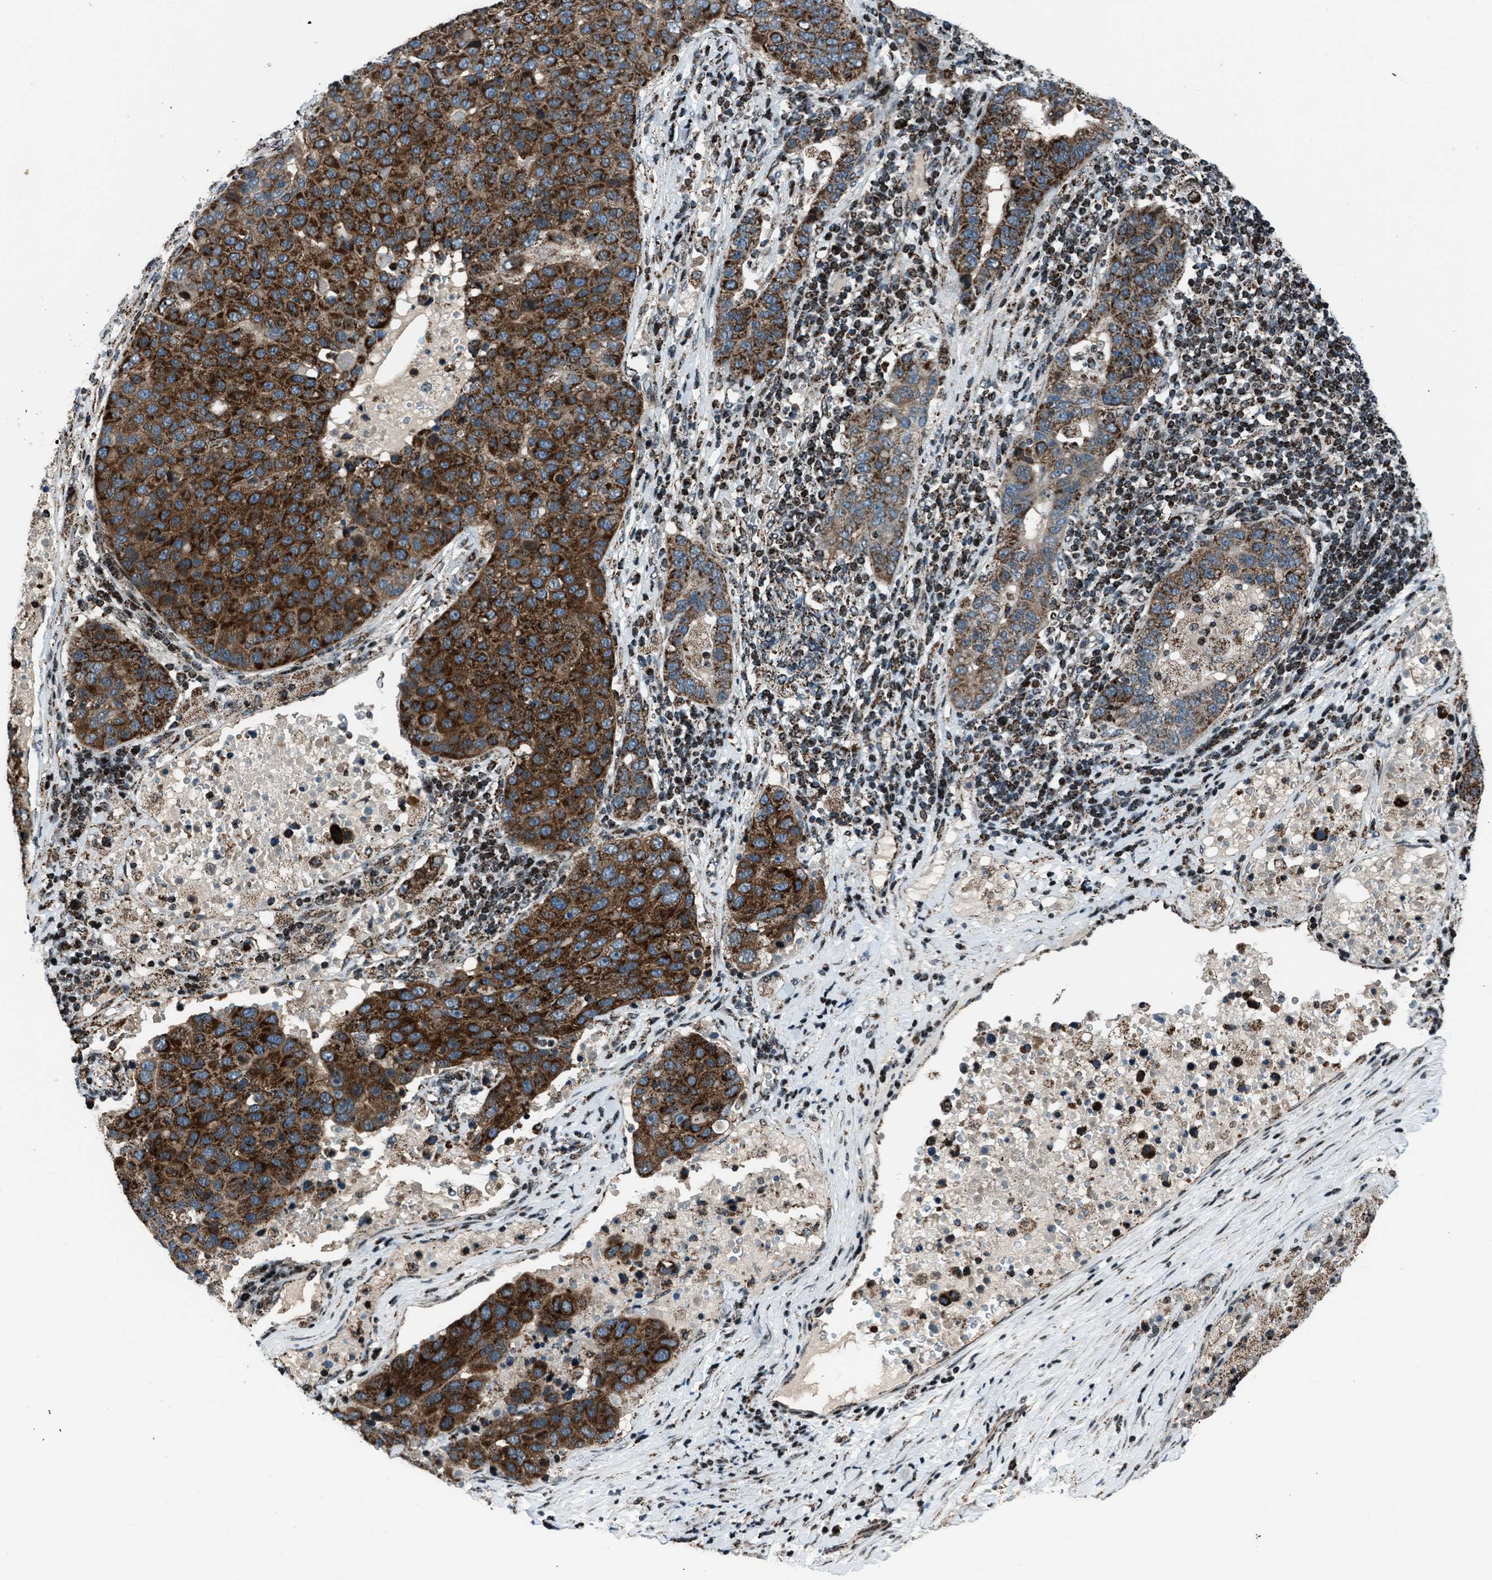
{"staining": {"intensity": "strong", "quantity": ">75%", "location": "cytoplasmic/membranous"}, "tissue": "pancreatic cancer", "cell_type": "Tumor cells", "image_type": "cancer", "snomed": [{"axis": "morphology", "description": "Adenocarcinoma, NOS"}, {"axis": "topography", "description": "Pancreas"}], "caption": "This is a photomicrograph of IHC staining of pancreatic adenocarcinoma, which shows strong expression in the cytoplasmic/membranous of tumor cells.", "gene": "MORC3", "patient": {"sex": "female", "age": 61}}